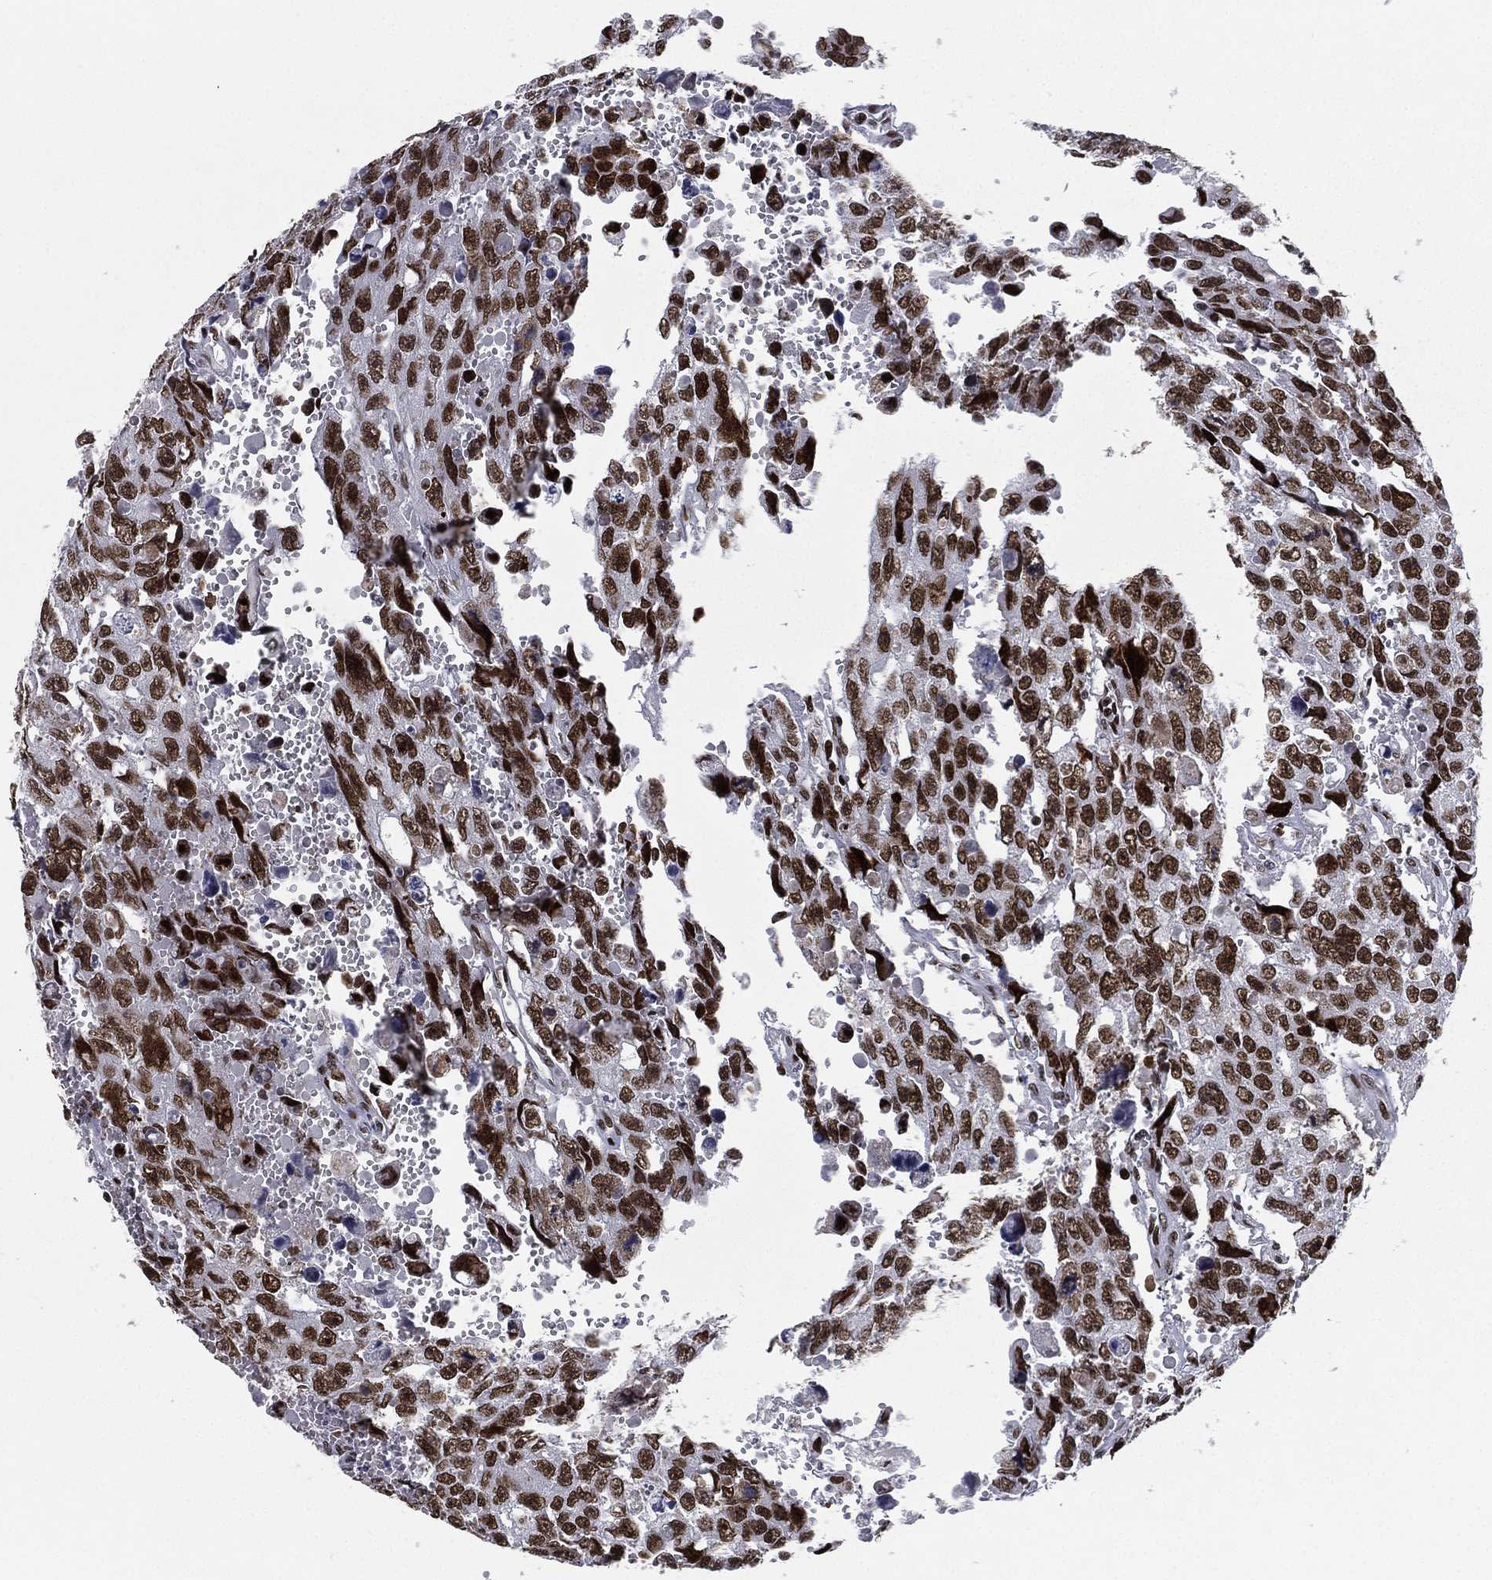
{"staining": {"intensity": "strong", "quantity": ">75%", "location": "nuclear"}, "tissue": "testis cancer", "cell_type": "Tumor cells", "image_type": "cancer", "snomed": [{"axis": "morphology", "description": "Seminoma, NOS"}, {"axis": "topography", "description": "Testis"}], "caption": "Testis seminoma stained with DAB immunohistochemistry (IHC) exhibits high levels of strong nuclear staining in about >75% of tumor cells.", "gene": "RTF1", "patient": {"sex": "male", "age": 26}}